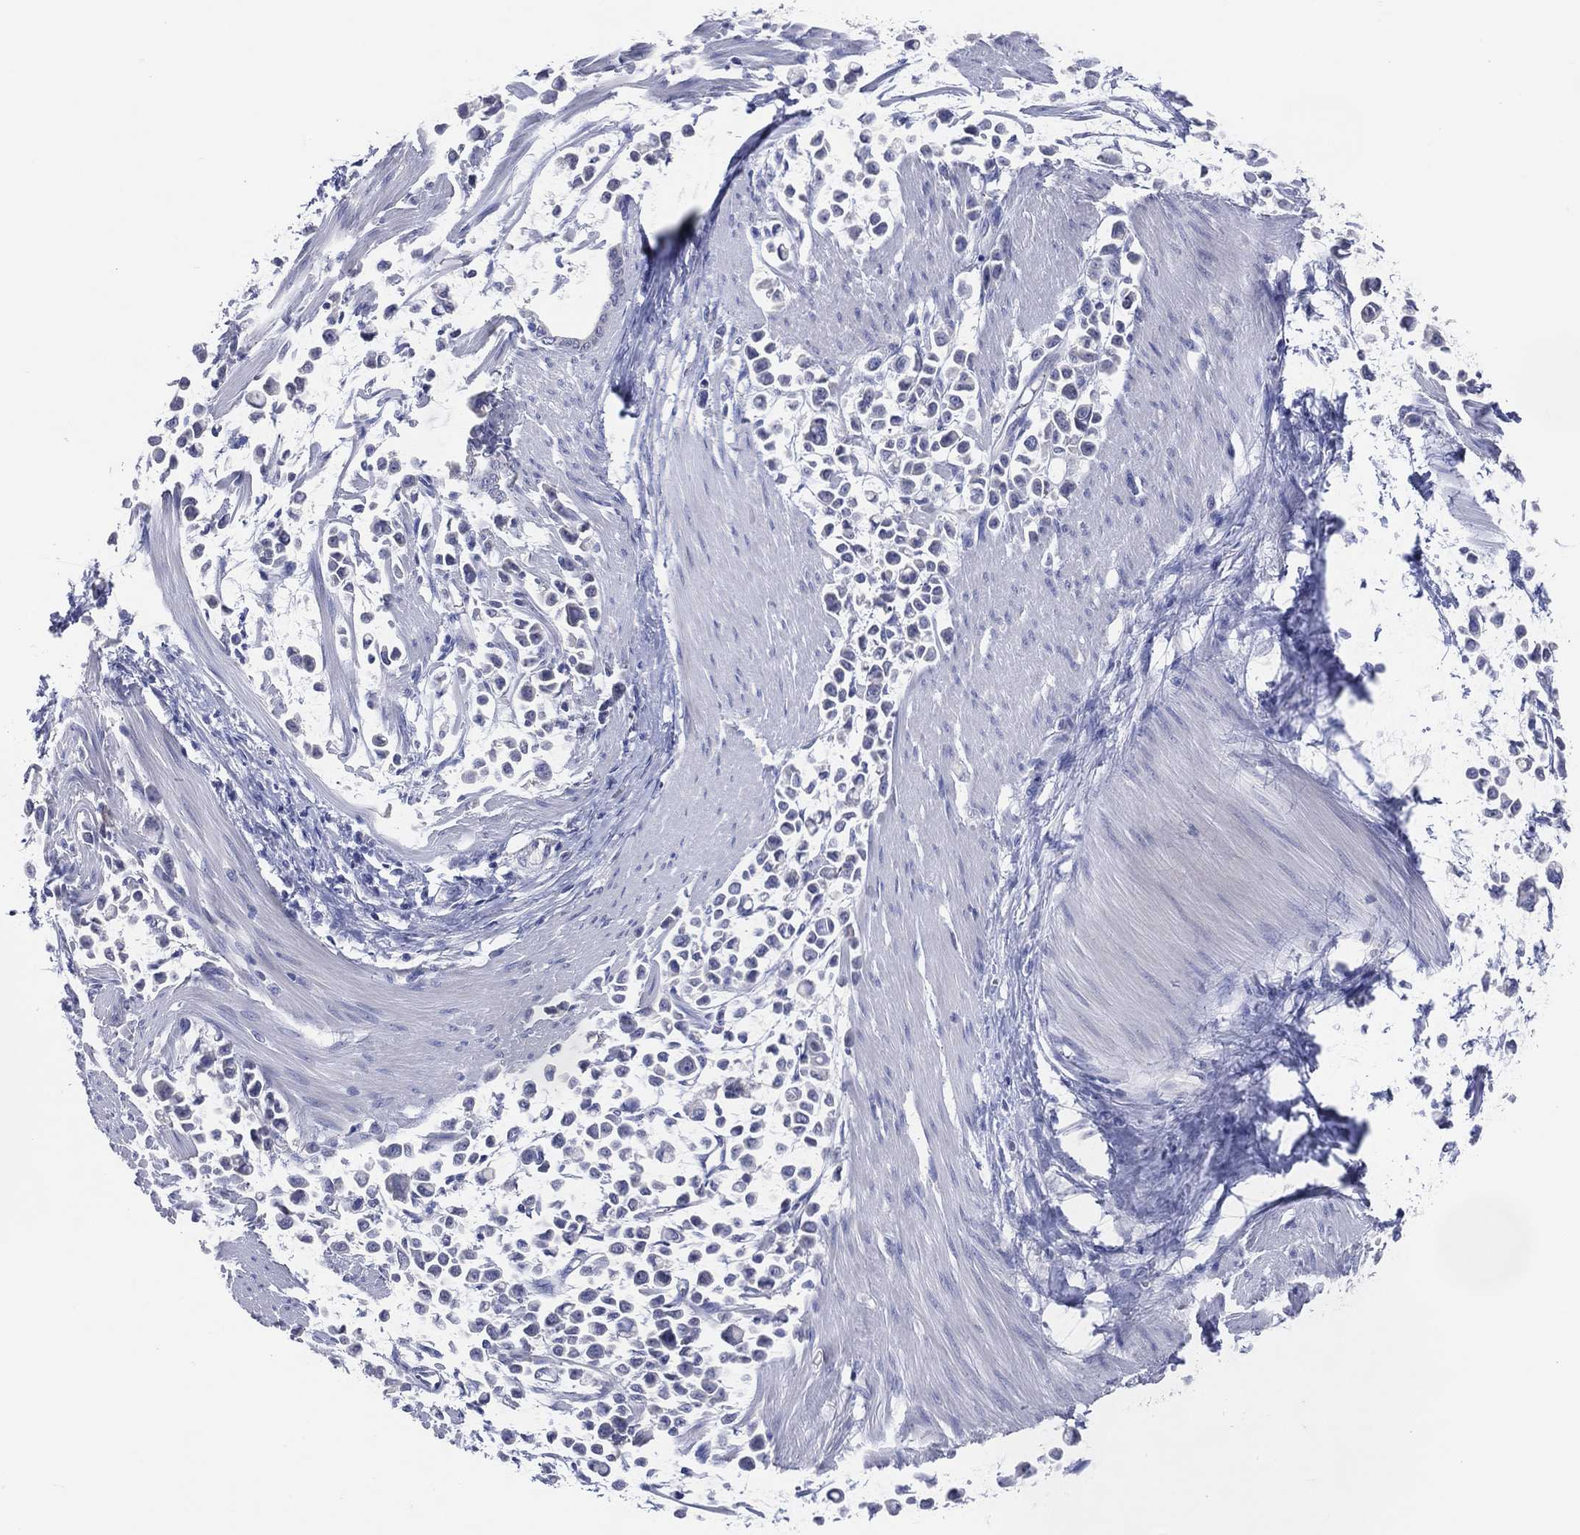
{"staining": {"intensity": "negative", "quantity": "none", "location": "none"}, "tissue": "stomach cancer", "cell_type": "Tumor cells", "image_type": "cancer", "snomed": [{"axis": "morphology", "description": "Adenocarcinoma, NOS"}, {"axis": "topography", "description": "Stomach"}], "caption": "The histopathology image exhibits no staining of tumor cells in adenocarcinoma (stomach). (Stains: DAB (3,3'-diaminobenzidine) IHC with hematoxylin counter stain, Microscopy: brightfield microscopy at high magnification).", "gene": "DNAH6", "patient": {"sex": "male", "age": 82}}